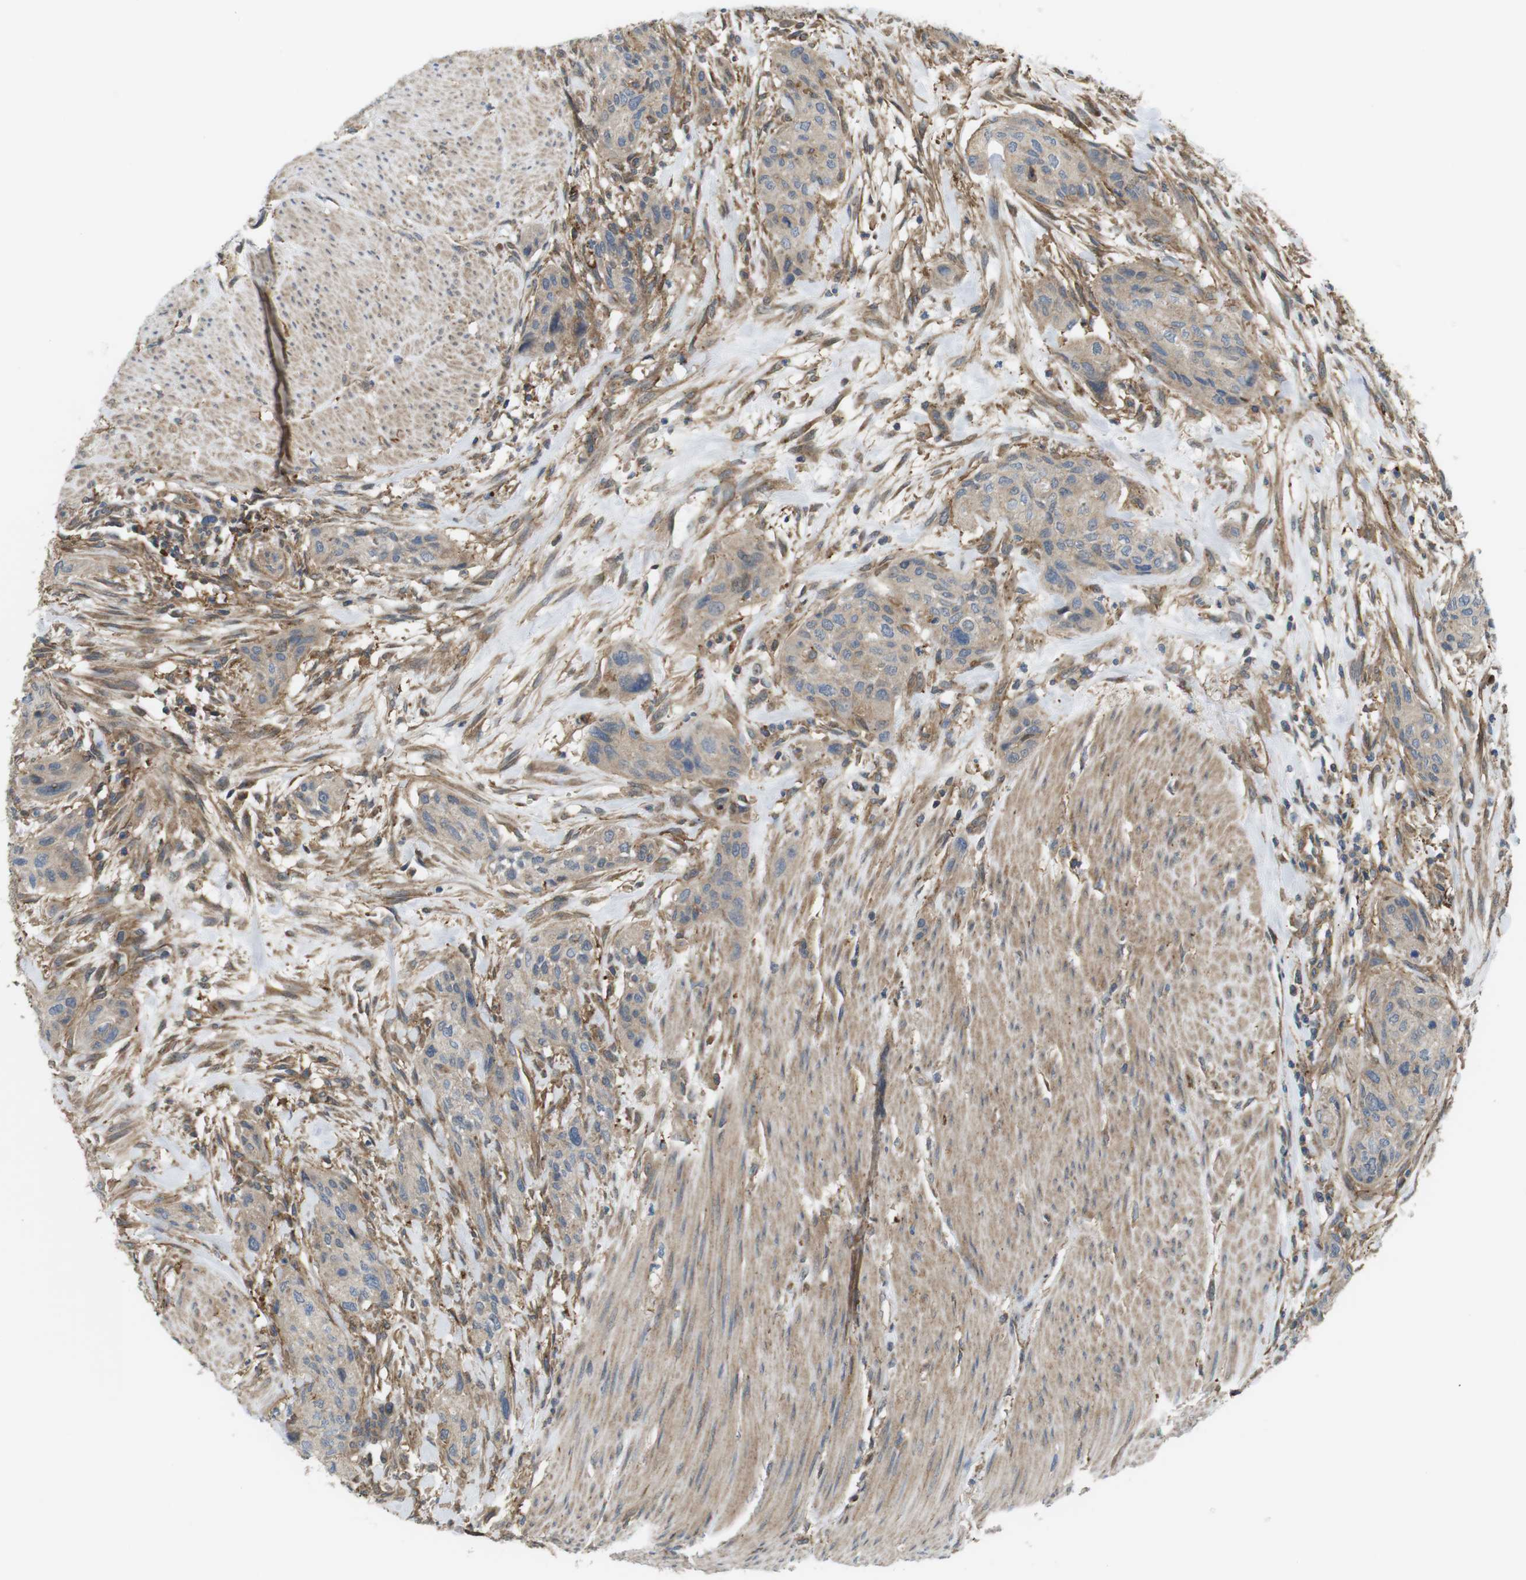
{"staining": {"intensity": "weak", "quantity": ">75%", "location": "cytoplasmic/membranous"}, "tissue": "urothelial cancer", "cell_type": "Tumor cells", "image_type": "cancer", "snomed": [{"axis": "morphology", "description": "Urothelial carcinoma, High grade"}, {"axis": "topography", "description": "Urinary bladder"}], "caption": "Urothelial cancer tissue displays weak cytoplasmic/membranous positivity in about >75% of tumor cells", "gene": "DDAH2", "patient": {"sex": "male", "age": 35}}